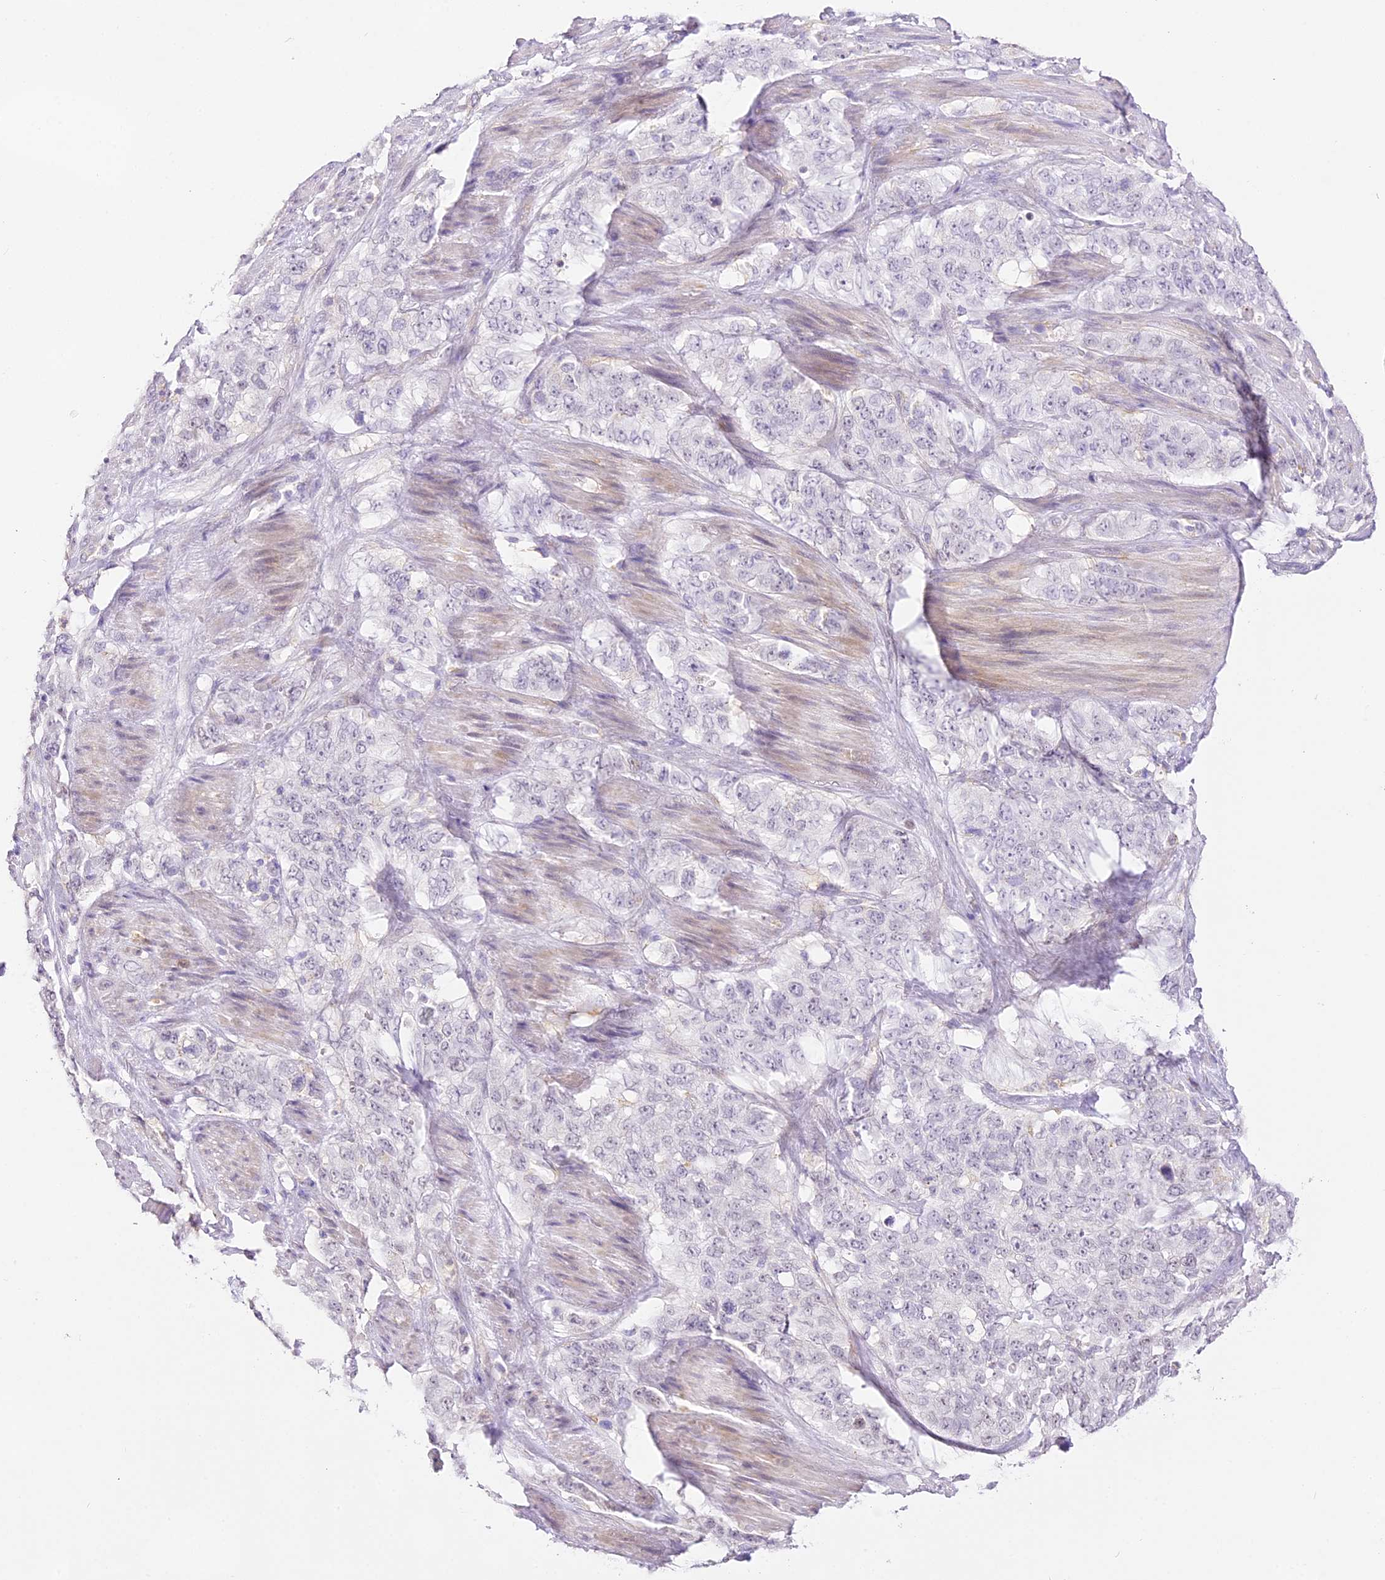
{"staining": {"intensity": "negative", "quantity": "none", "location": "none"}, "tissue": "stomach cancer", "cell_type": "Tumor cells", "image_type": "cancer", "snomed": [{"axis": "morphology", "description": "Adenocarcinoma, NOS"}, {"axis": "topography", "description": "Stomach"}], "caption": "Immunohistochemistry (IHC) photomicrograph of neoplastic tissue: human adenocarcinoma (stomach) stained with DAB (3,3'-diaminobenzidine) displays no significant protein expression in tumor cells. (DAB (3,3'-diaminobenzidine) immunohistochemistry, high magnification).", "gene": "CCDC30", "patient": {"sex": "male", "age": 48}}